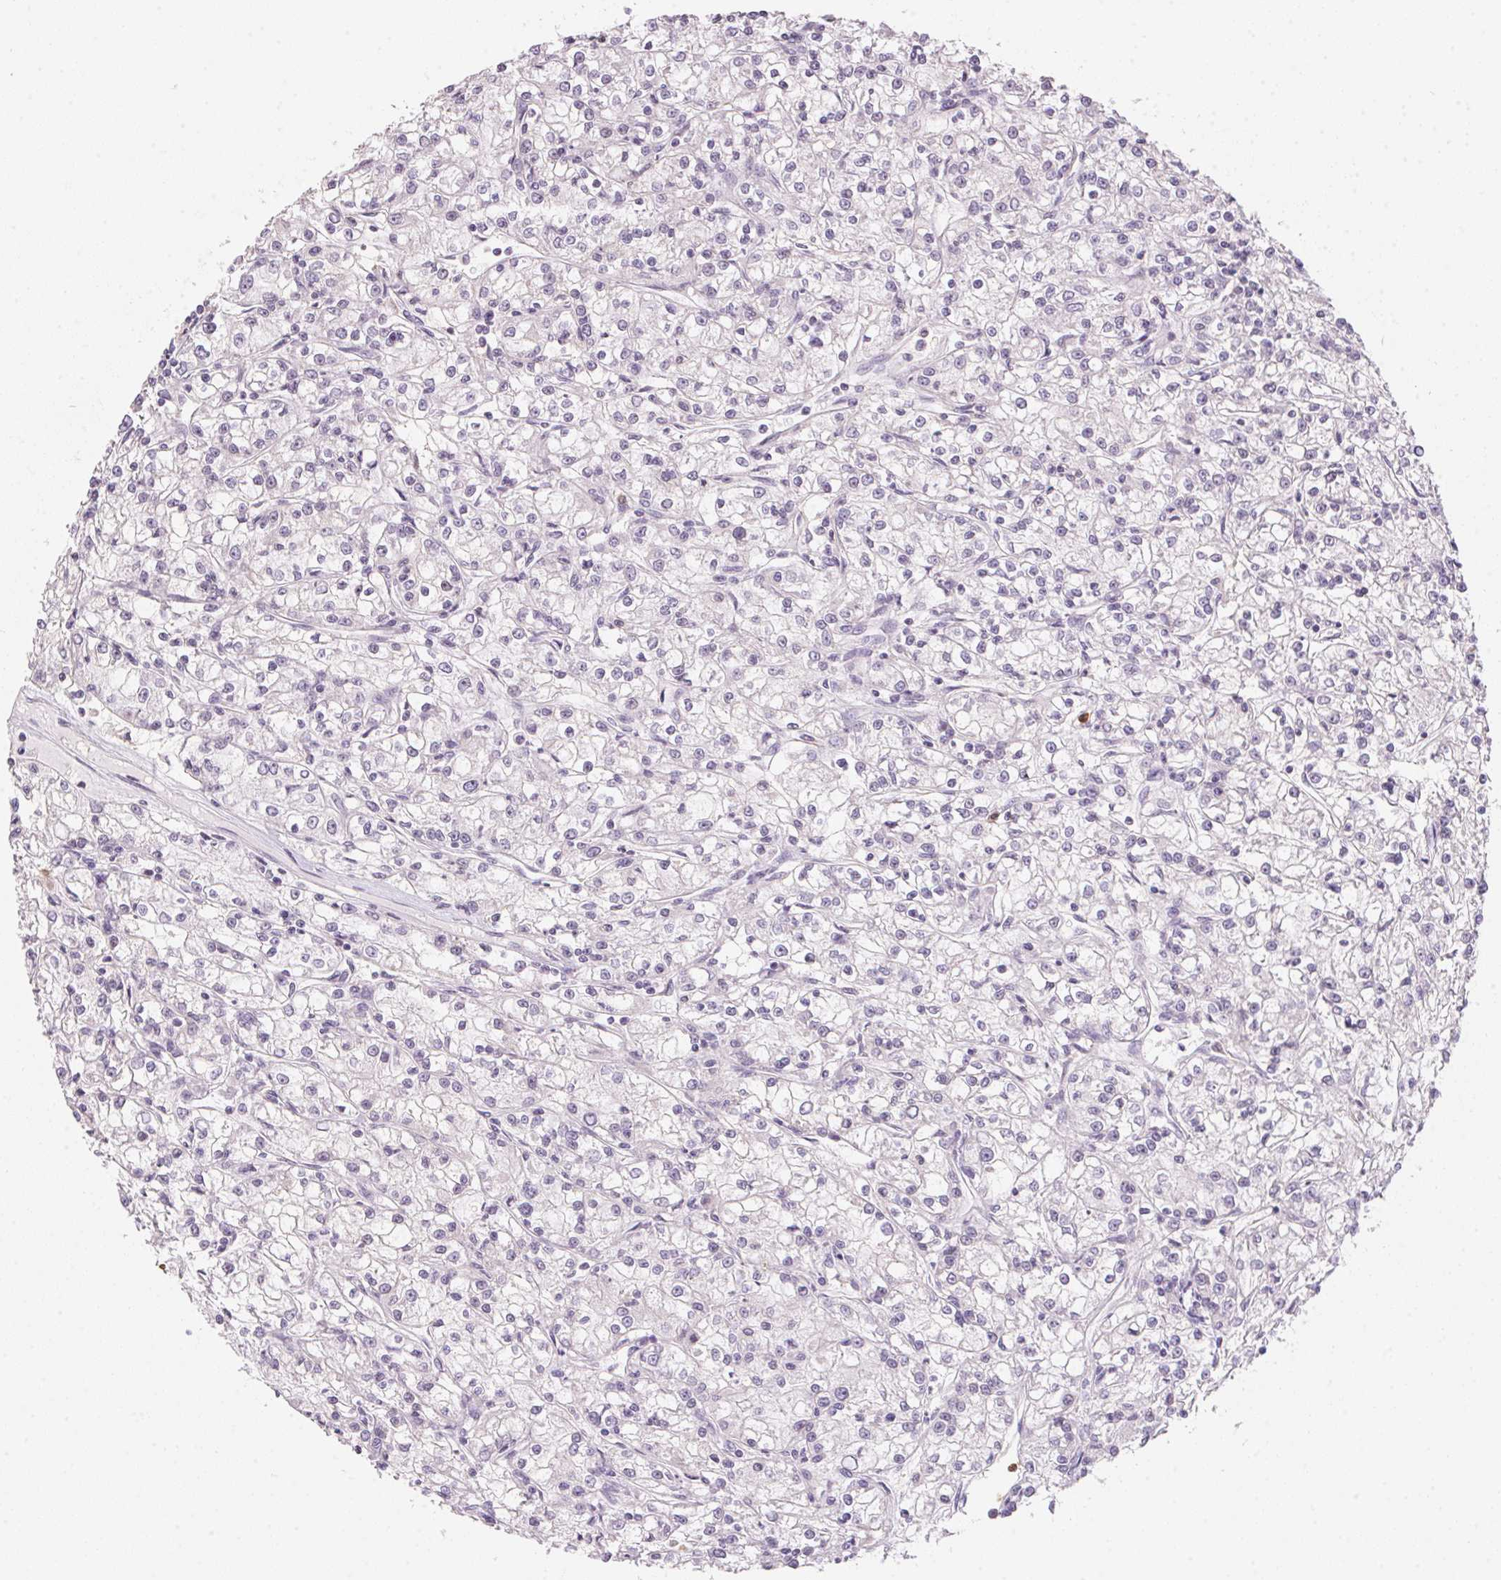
{"staining": {"intensity": "negative", "quantity": "none", "location": "none"}, "tissue": "renal cancer", "cell_type": "Tumor cells", "image_type": "cancer", "snomed": [{"axis": "morphology", "description": "Adenocarcinoma, NOS"}, {"axis": "topography", "description": "Kidney"}], "caption": "This is an immunohistochemistry image of human renal adenocarcinoma. There is no positivity in tumor cells.", "gene": "SERPINB1", "patient": {"sex": "female", "age": 59}}